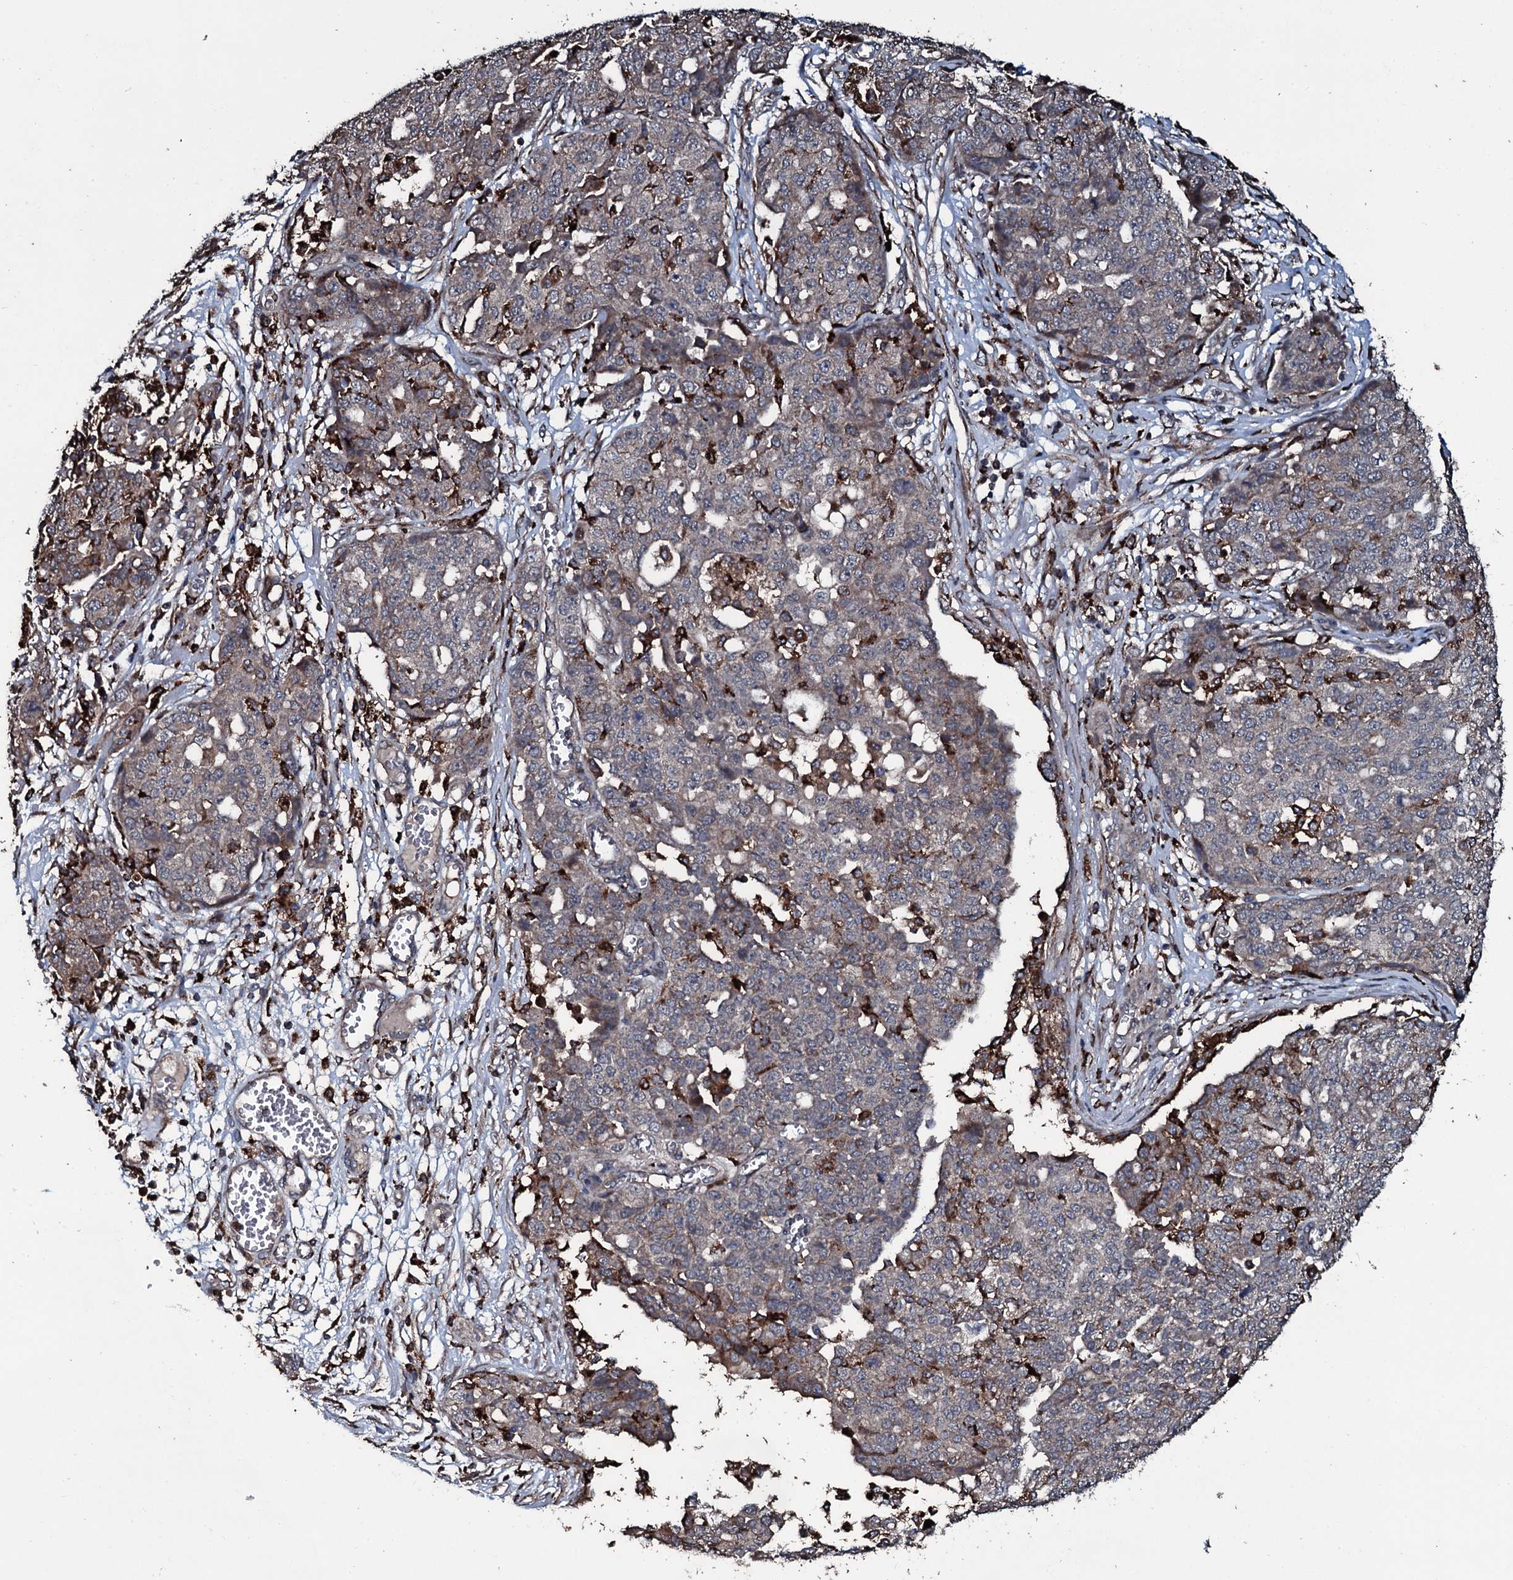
{"staining": {"intensity": "weak", "quantity": "25%-75%", "location": "cytoplasmic/membranous"}, "tissue": "ovarian cancer", "cell_type": "Tumor cells", "image_type": "cancer", "snomed": [{"axis": "morphology", "description": "Cystadenocarcinoma, serous, NOS"}, {"axis": "topography", "description": "Soft tissue"}, {"axis": "topography", "description": "Ovary"}], "caption": "Ovarian cancer (serous cystadenocarcinoma) stained with a protein marker demonstrates weak staining in tumor cells.", "gene": "TPGS2", "patient": {"sex": "female", "age": 57}}